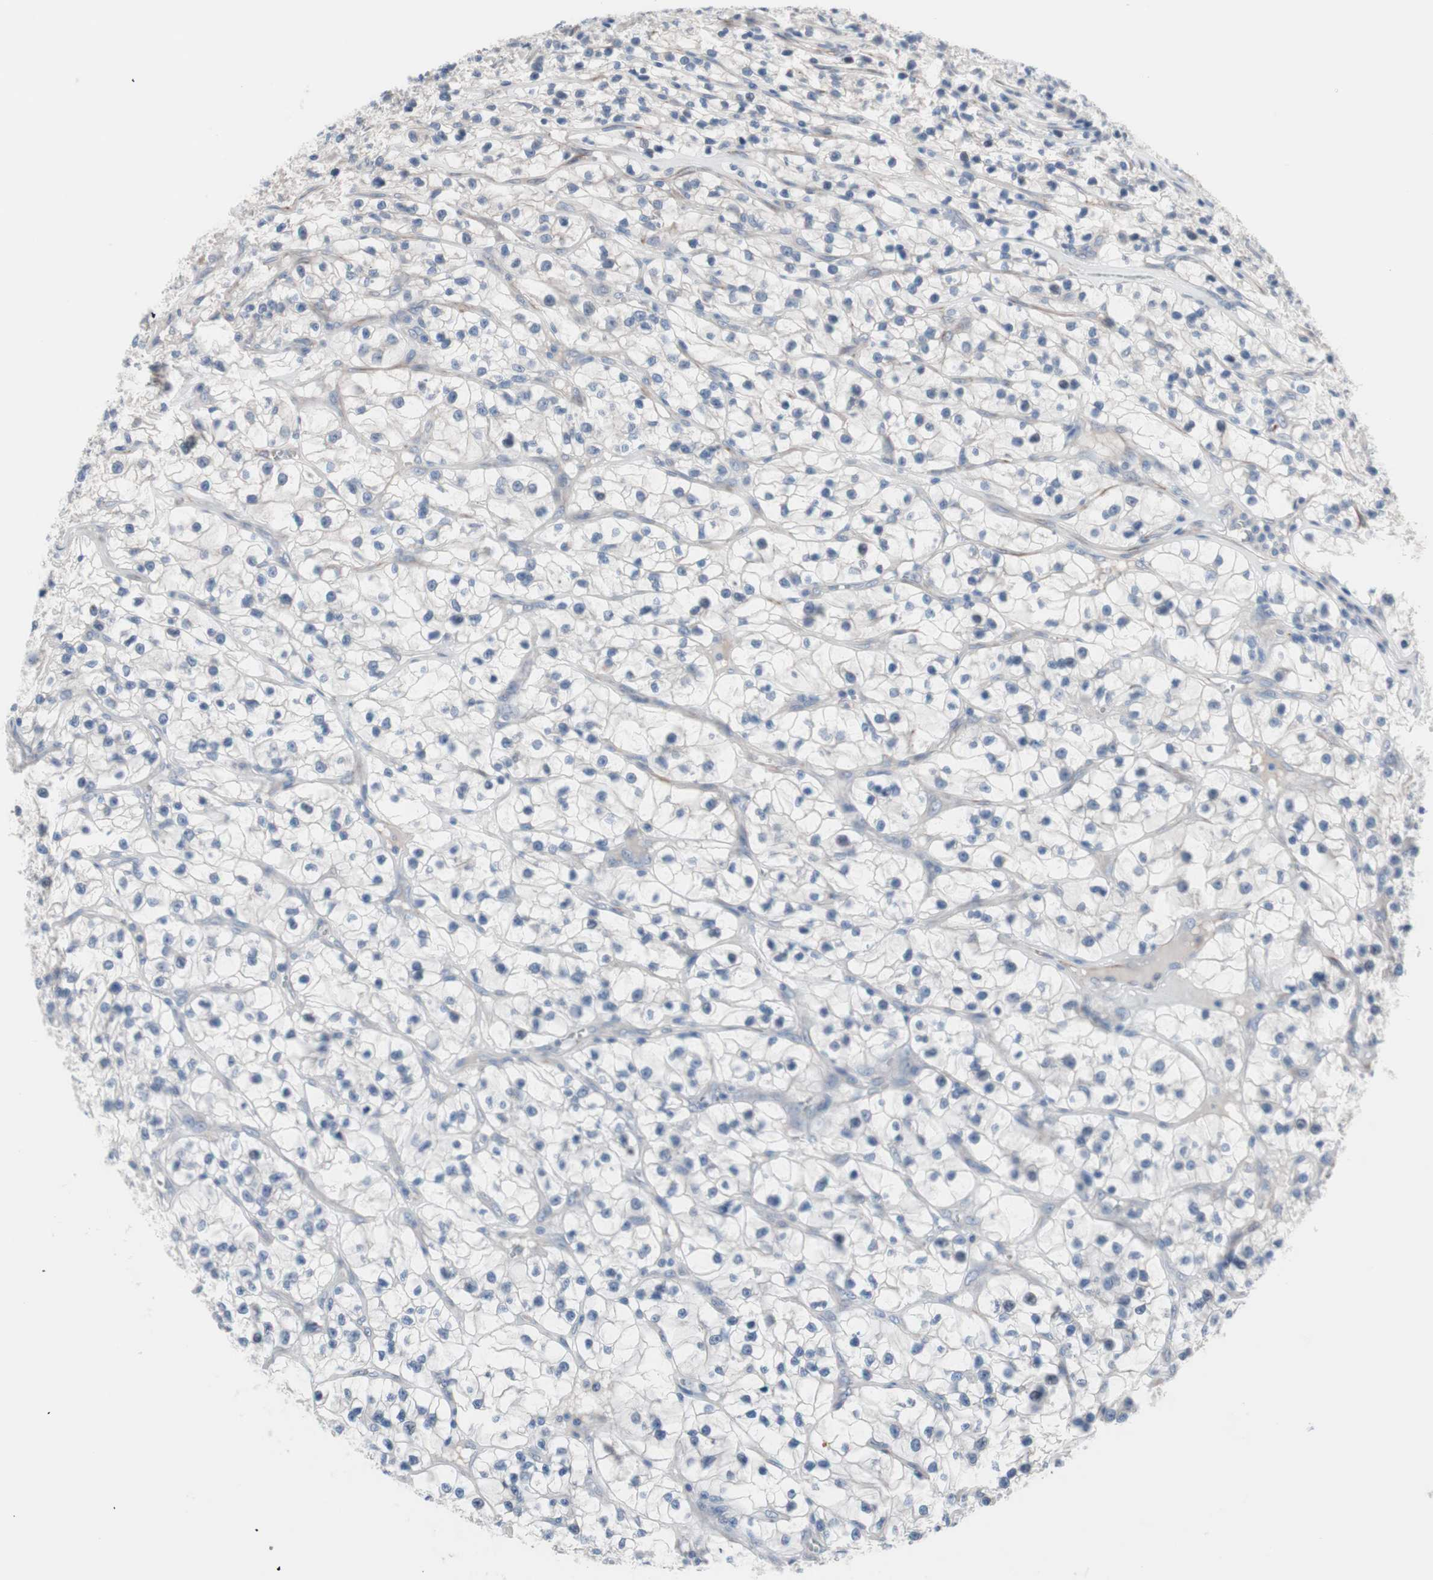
{"staining": {"intensity": "negative", "quantity": "none", "location": "none"}, "tissue": "renal cancer", "cell_type": "Tumor cells", "image_type": "cancer", "snomed": [{"axis": "morphology", "description": "Adenocarcinoma, NOS"}, {"axis": "topography", "description": "Kidney"}], "caption": "Photomicrograph shows no significant protein staining in tumor cells of renal adenocarcinoma.", "gene": "ULBP1", "patient": {"sex": "female", "age": 57}}